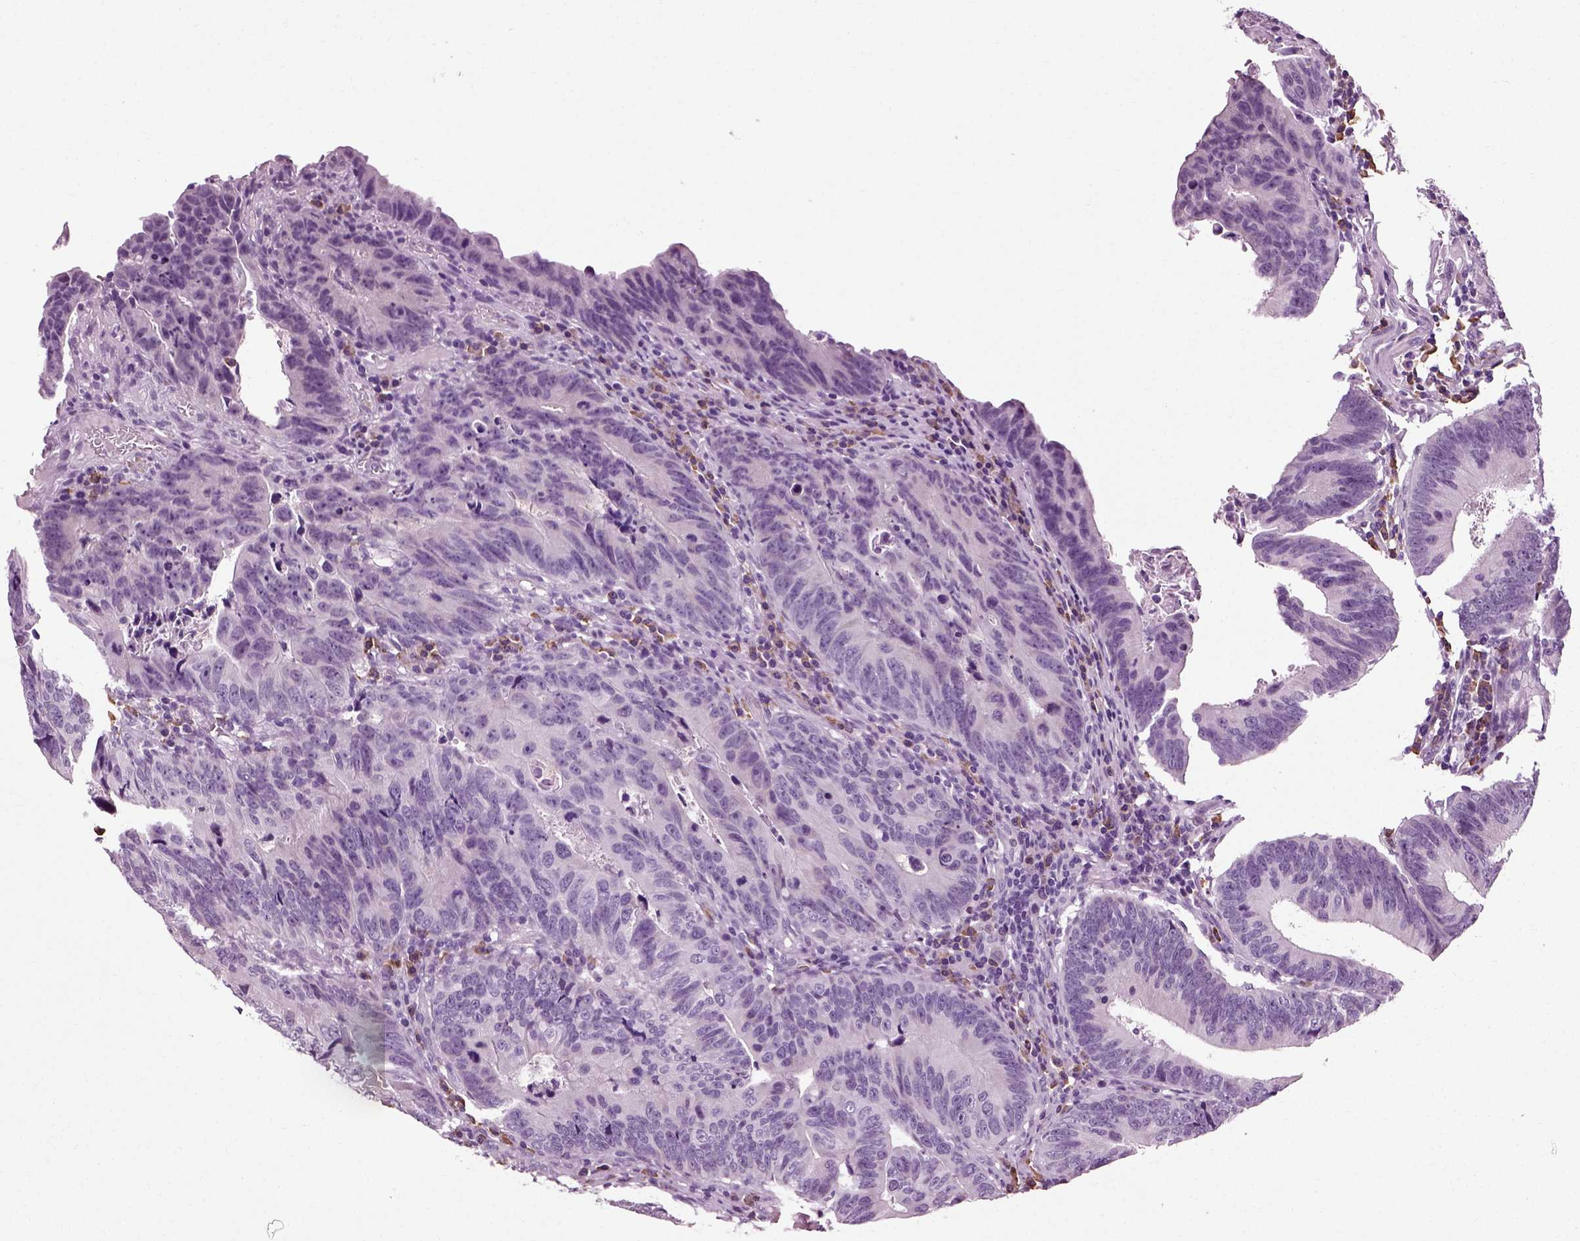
{"staining": {"intensity": "negative", "quantity": "none", "location": "none"}, "tissue": "colorectal cancer", "cell_type": "Tumor cells", "image_type": "cancer", "snomed": [{"axis": "morphology", "description": "Adenocarcinoma, NOS"}, {"axis": "topography", "description": "Colon"}], "caption": "Immunohistochemistry (IHC) photomicrograph of human colorectal cancer stained for a protein (brown), which shows no expression in tumor cells.", "gene": "SLC26A8", "patient": {"sex": "female", "age": 87}}